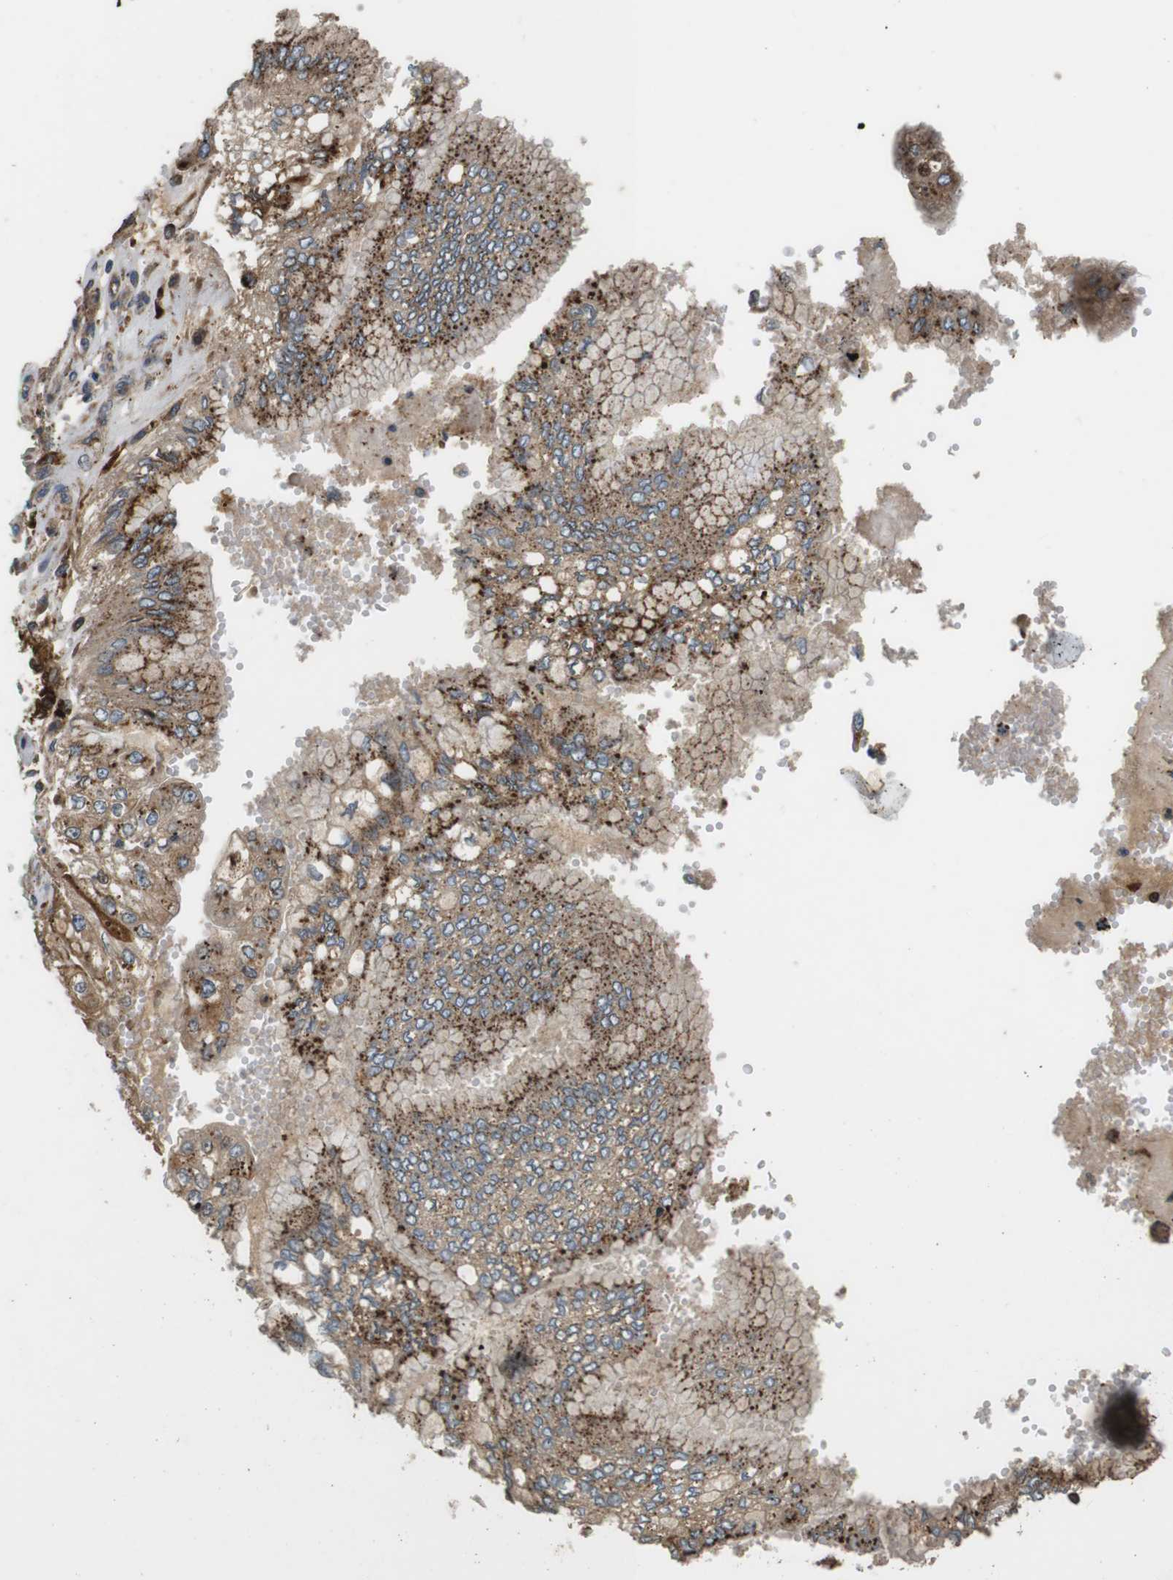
{"staining": {"intensity": "moderate", "quantity": ">75%", "location": "cytoplasmic/membranous"}, "tissue": "stomach cancer", "cell_type": "Tumor cells", "image_type": "cancer", "snomed": [{"axis": "morphology", "description": "Adenocarcinoma, NOS"}, {"axis": "topography", "description": "Stomach"}], "caption": "This image displays immunohistochemistry staining of human stomach cancer (adenocarcinoma), with medium moderate cytoplasmic/membranous expression in about >75% of tumor cells.", "gene": "TXNRD1", "patient": {"sex": "male", "age": 76}}